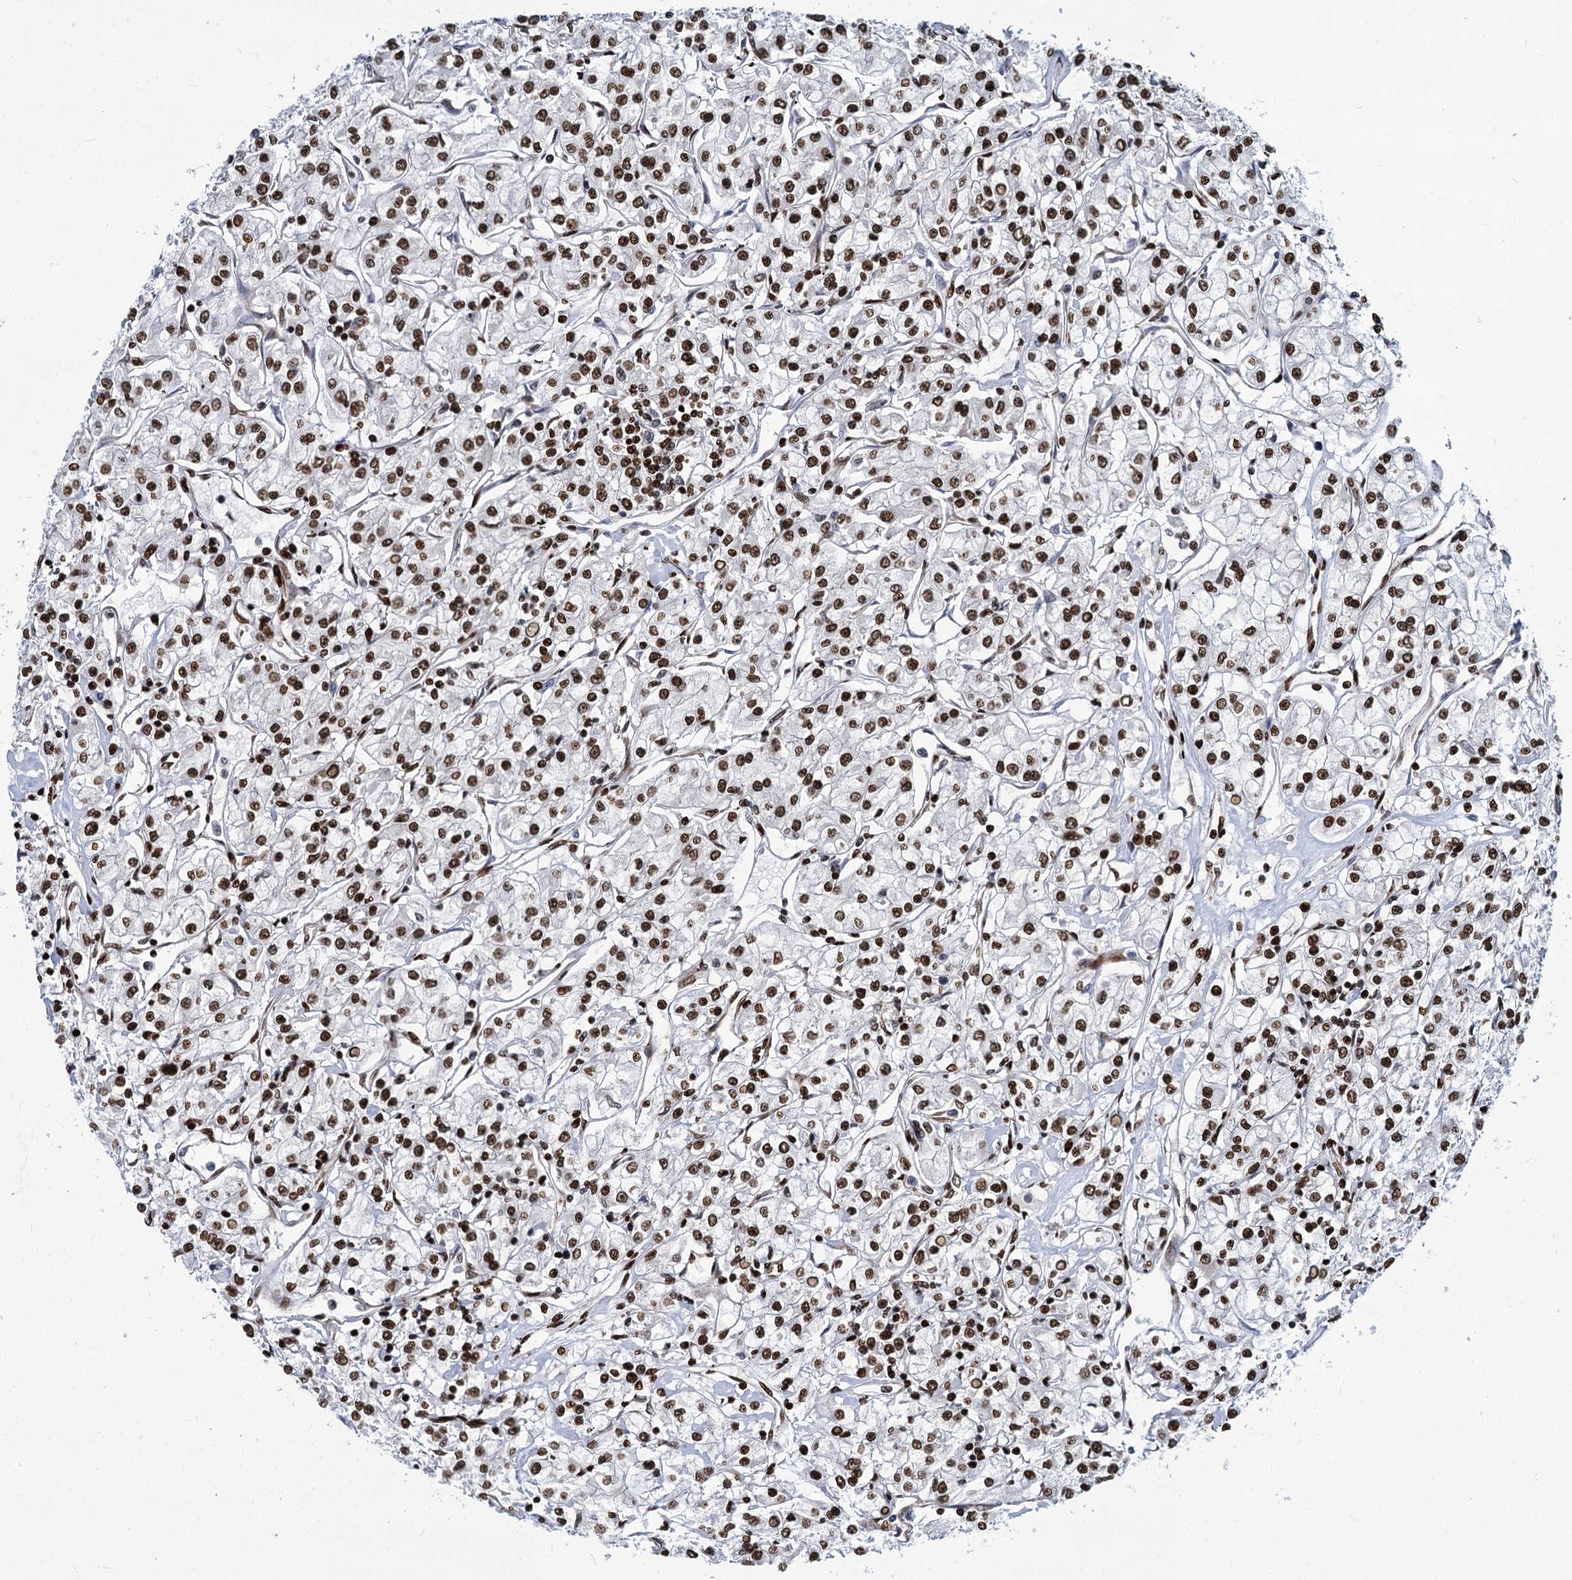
{"staining": {"intensity": "strong", "quantity": ">75%", "location": "nuclear"}, "tissue": "renal cancer", "cell_type": "Tumor cells", "image_type": "cancer", "snomed": [{"axis": "morphology", "description": "Adenocarcinoma, NOS"}, {"axis": "topography", "description": "Kidney"}], "caption": "DAB immunohistochemical staining of human renal adenocarcinoma reveals strong nuclear protein expression in about >75% of tumor cells.", "gene": "MECP2", "patient": {"sex": "female", "age": 59}}